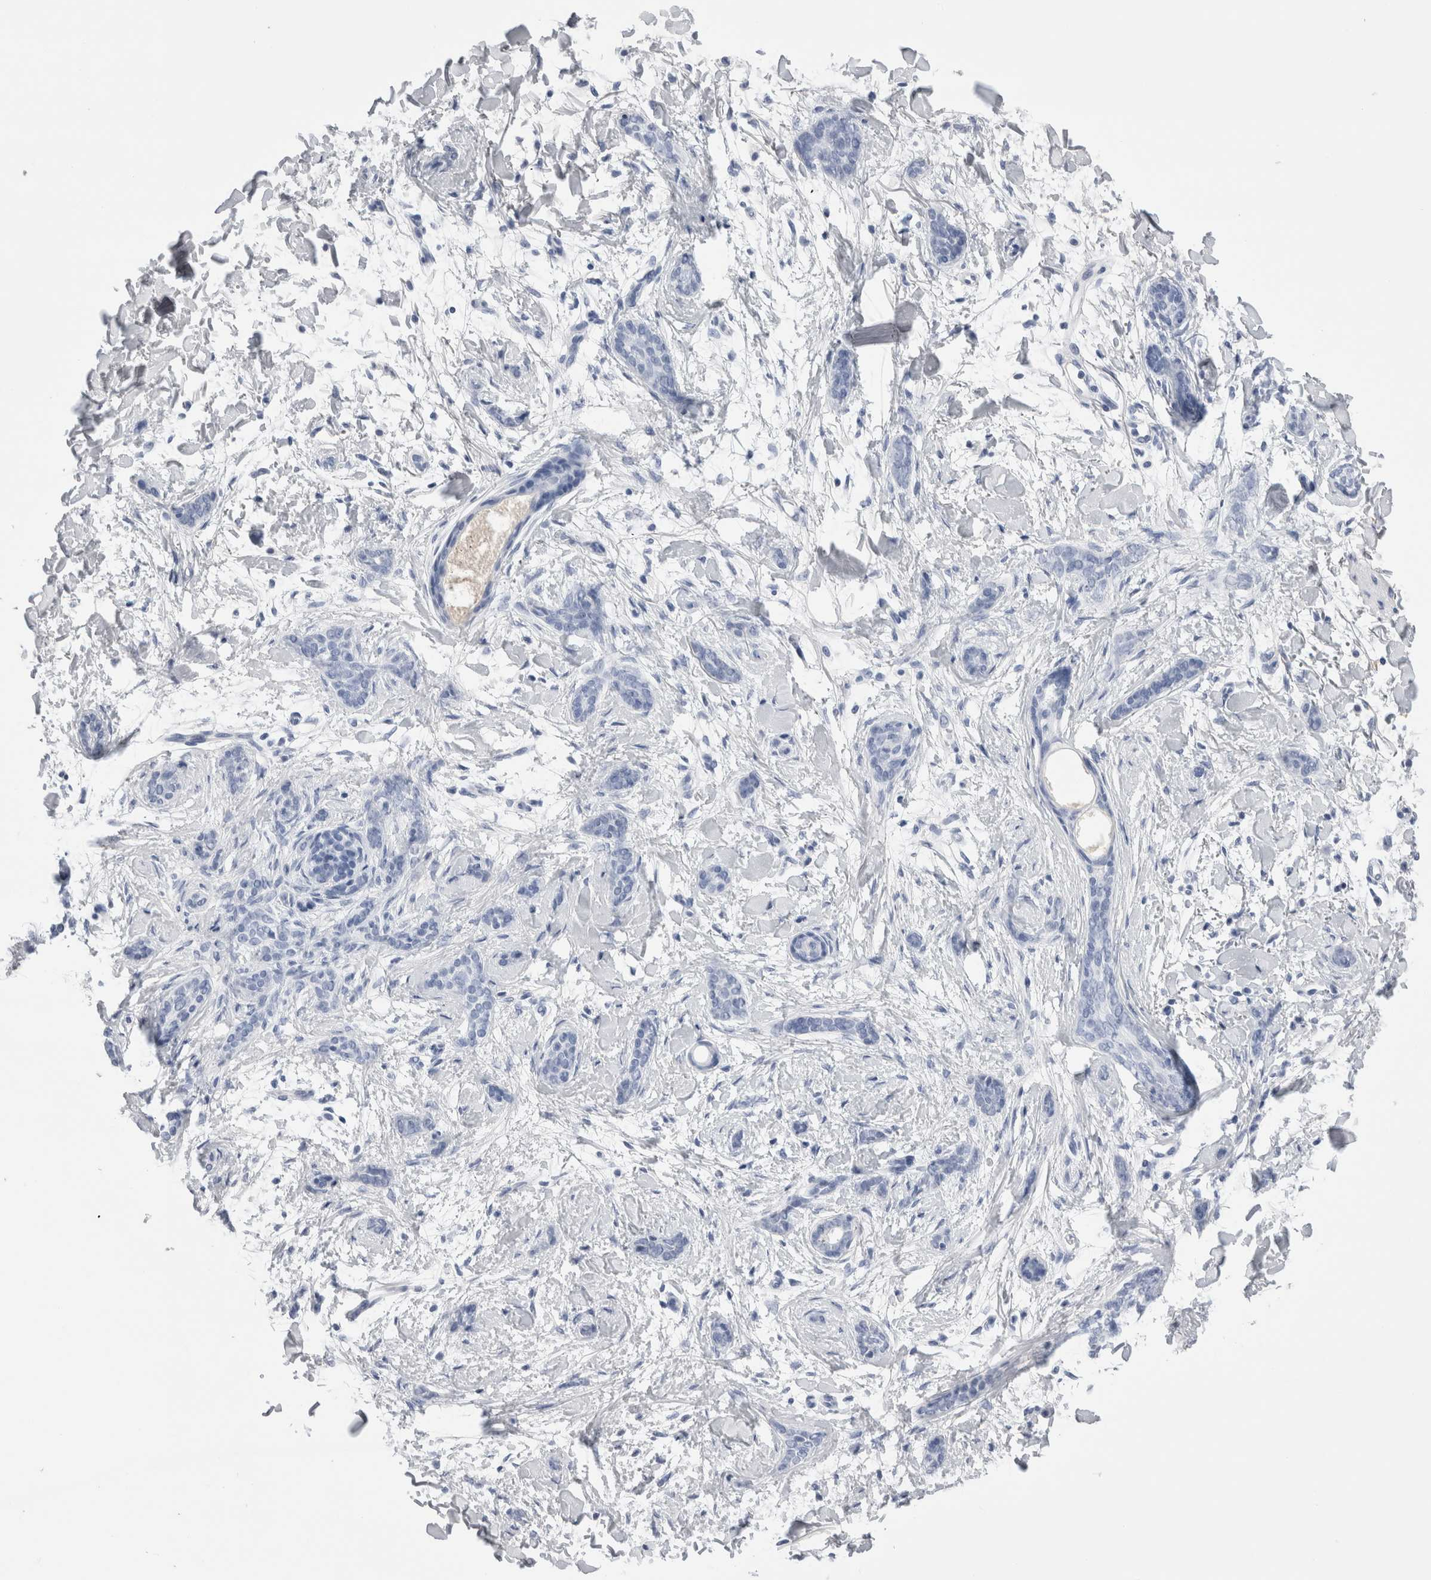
{"staining": {"intensity": "negative", "quantity": "none", "location": "none"}, "tissue": "skin cancer", "cell_type": "Tumor cells", "image_type": "cancer", "snomed": [{"axis": "morphology", "description": "Basal cell carcinoma"}, {"axis": "morphology", "description": "Adnexal tumor, benign"}, {"axis": "topography", "description": "Skin"}], "caption": "IHC photomicrograph of neoplastic tissue: human skin cancer (benign adnexal tumor) stained with DAB reveals no significant protein expression in tumor cells. (IHC, brightfield microscopy, high magnification).", "gene": "S100A12", "patient": {"sex": "female", "age": 42}}